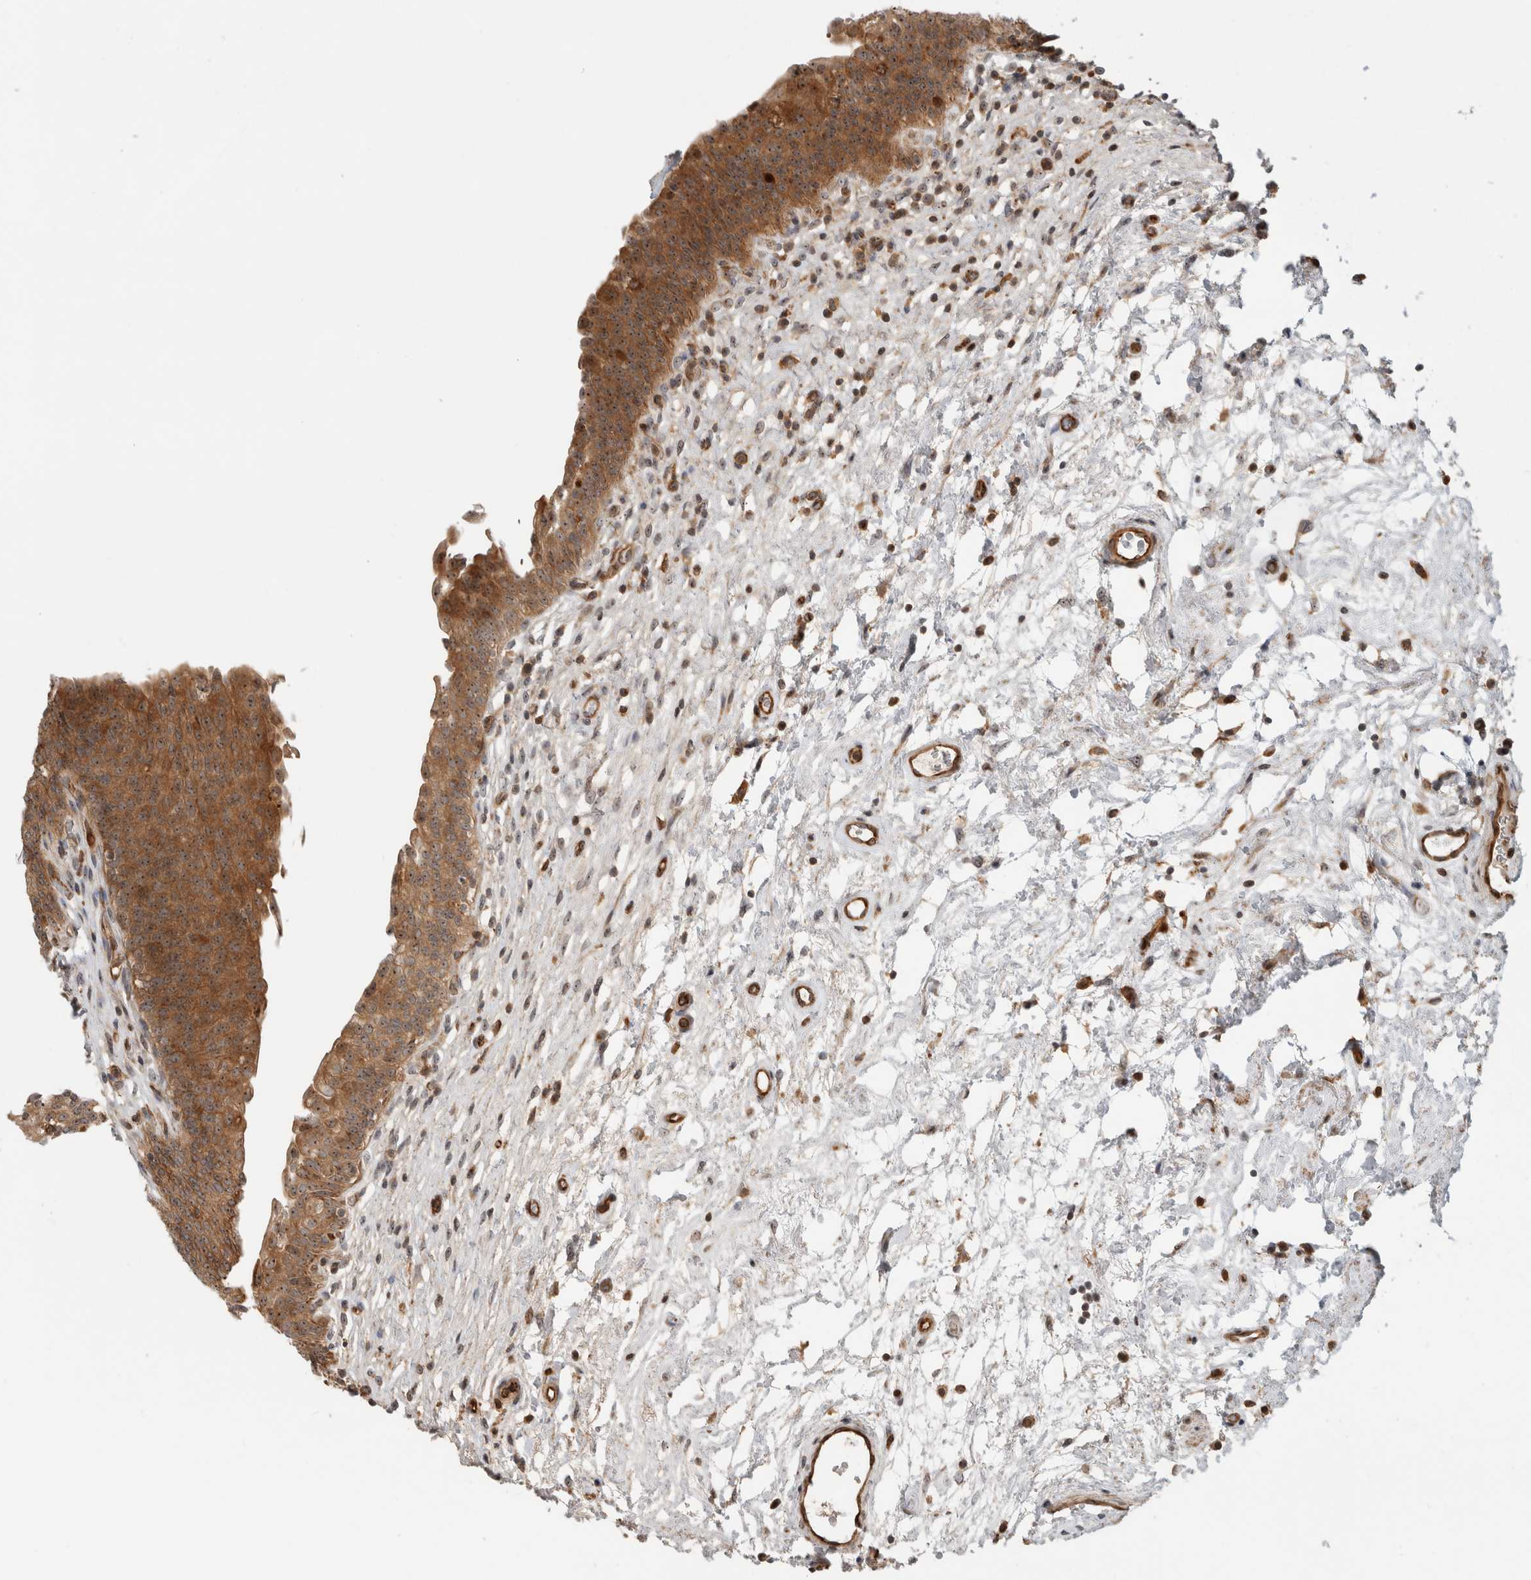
{"staining": {"intensity": "moderate", "quantity": ">75%", "location": "cytoplasmic/membranous,nuclear"}, "tissue": "urinary bladder", "cell_type": "Urothelial cells", "image_type": "normal", "snomed": [{"axis": "morphology", "description": "Normal tissue, NOS"}, {"axis": "topography", "description": "Urinary bladder"}], "caption": "Approximately >75% of urothelial cells in benign human urinary bladder exhibit moderate cytoplasmic/membranous,nuclear protein positivity as visualized by brown immunohistochemical staining.", "gene": "WASF2", "patient": {"sex": "male", "age": 83}}